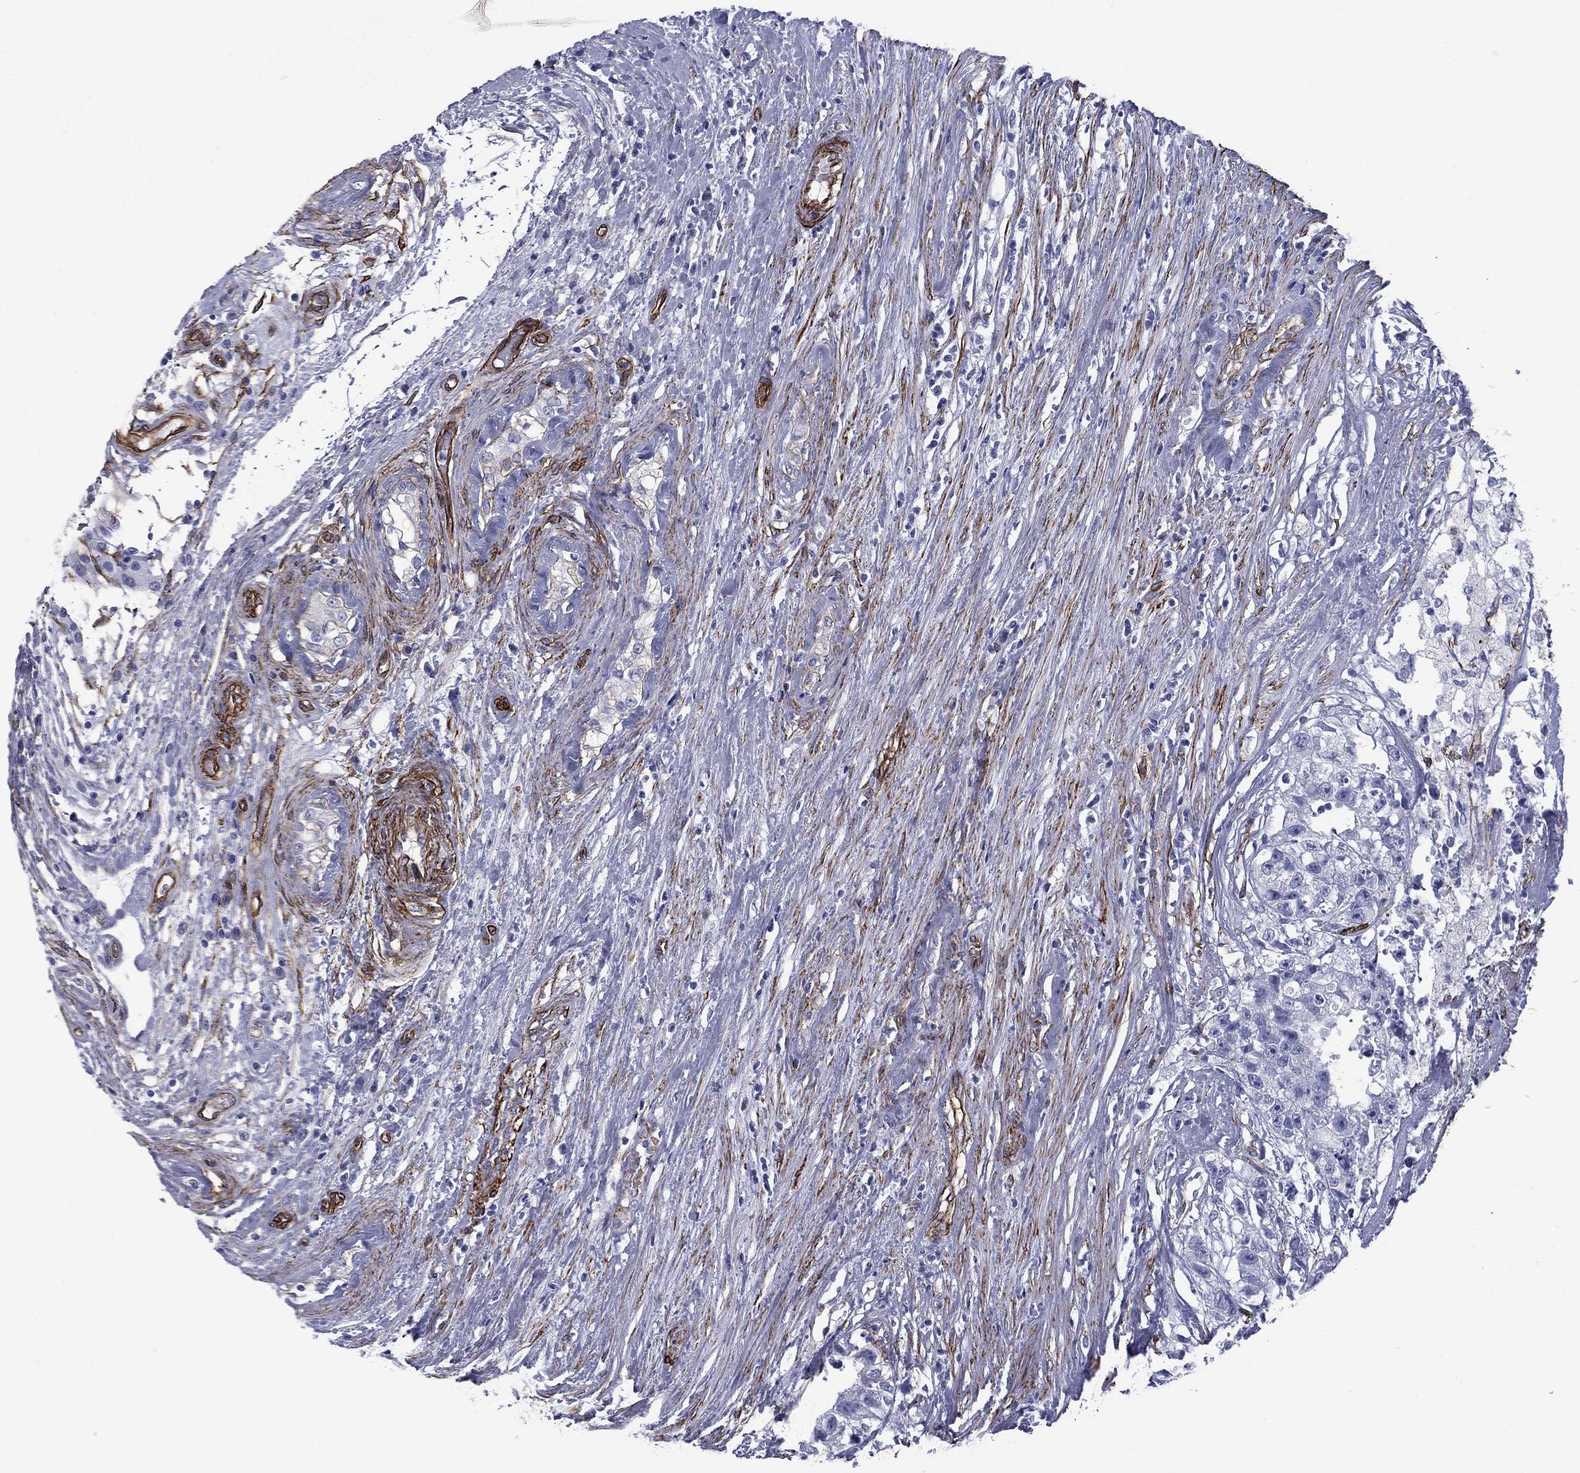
{"staining": {"intensity": "negative", "quantity": "none", "location": "none"}, "tissue": "testis cancer", "cell_type": "Tumor cells", "image_type": "cancer", "snomed": [{"axis": "morphology", "description": "Seminoma, NOS"}, {"axis": "morphology", "description": "Carcinoma, Embryonal, NOS"}, {"axis": "topography", "description": "Testis"}], "caption": "Immunohistochemistry image of testis cancer (embryonal carcinoma) stained for a protein (brown), which demonstrates no expression in tumor cells.", "gene": "CAVIN3", "patient": {"sex": "male", "age": 41}}